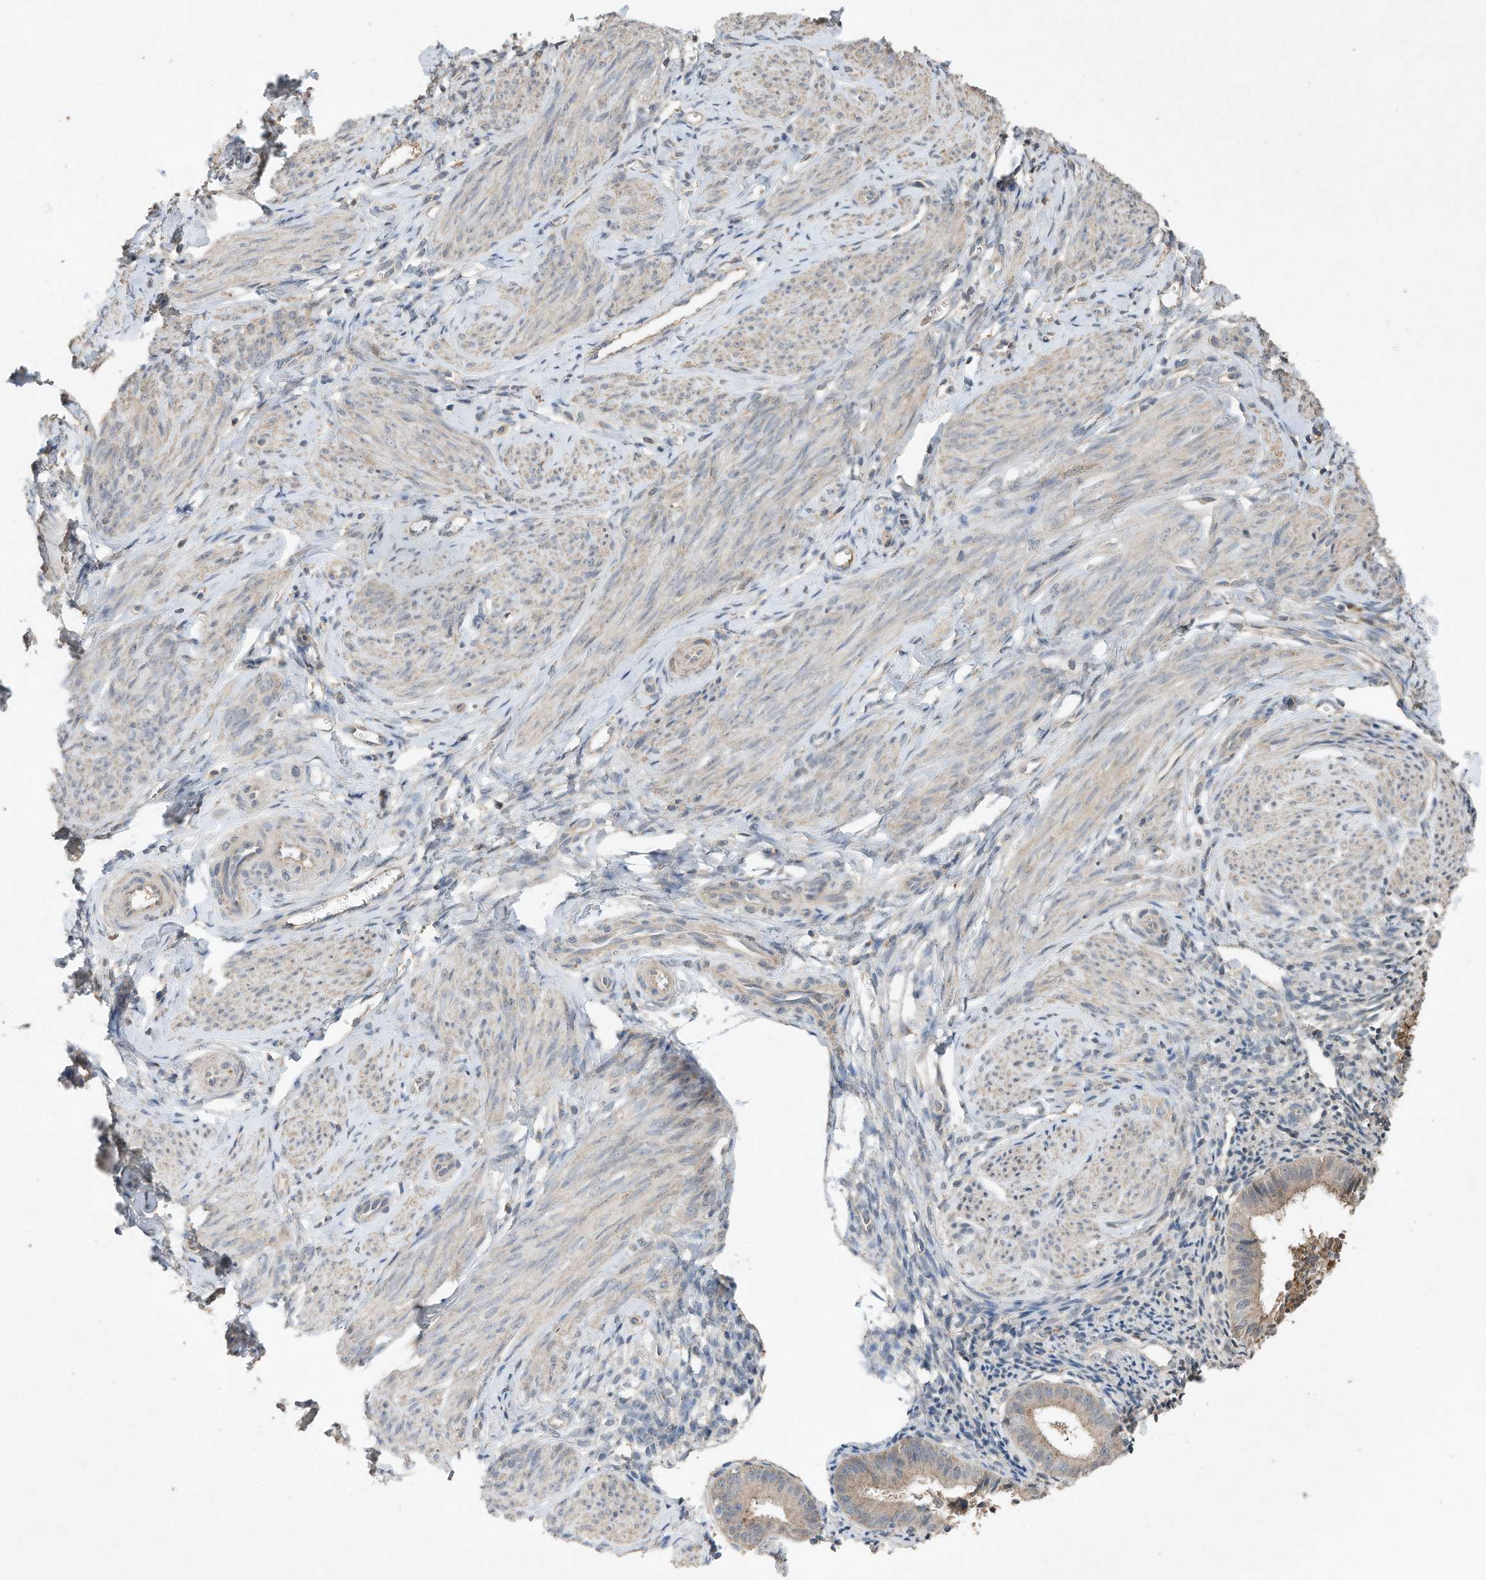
{"staining": {"intensity": "negative", "quantity": "none", "location": "none"}, "tissue": "endometrium", "cell_type": "Cells in endometrial stroma", "image_type": "normal", "snomed": [{"axis": "morphology", "description": "Normal tissue, NOS"}, {"axis": "topography", "description": "Uterus"}, {"axis": "topography", "description": "Endometrium"}], "caption": "IHC of normal human endometrium exhibits no expression in cells in endometrial stroma.", "gene": "CAPN13", "patient": {"sex": "female", "age": 48}}